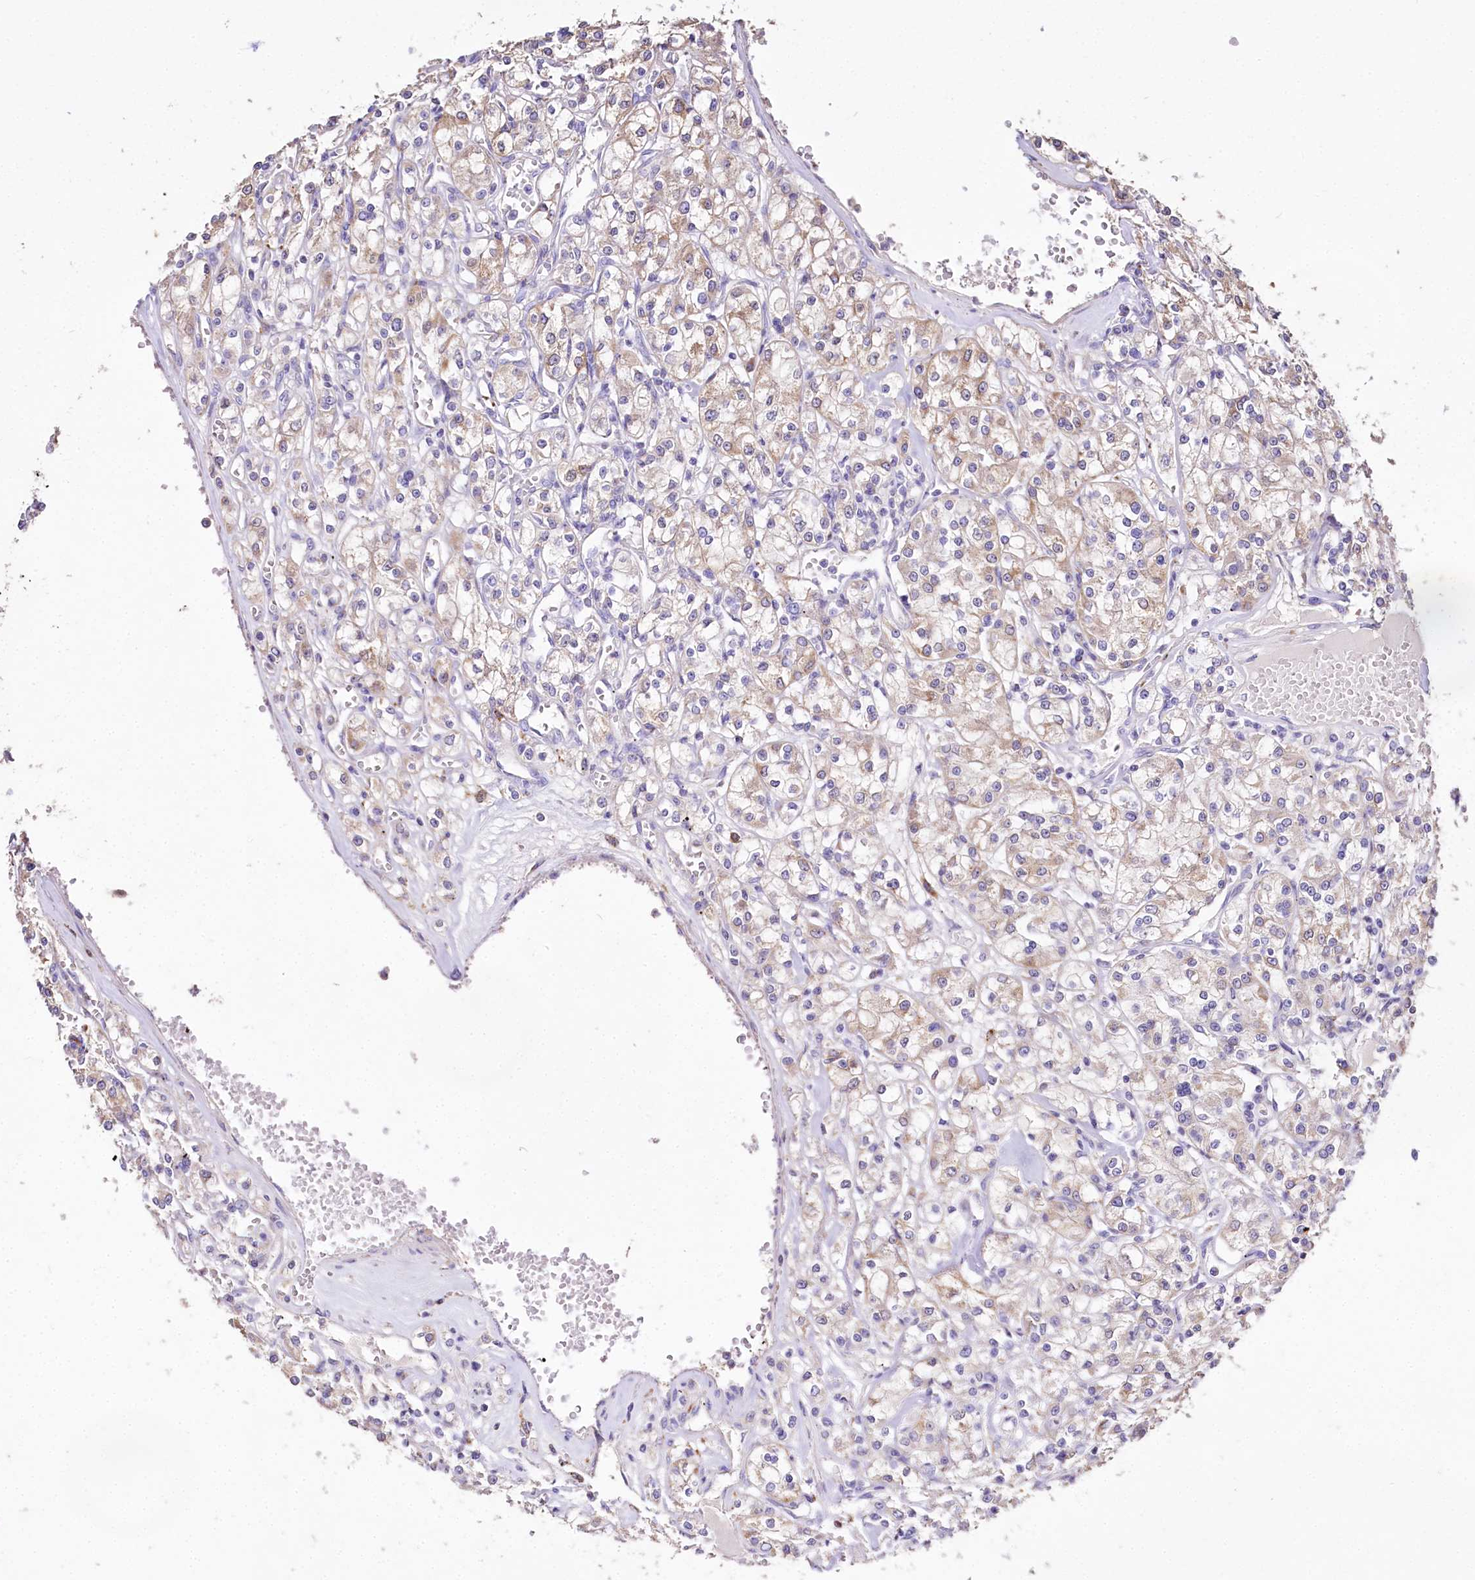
{"staining": {"intensity": "weak", "quantity": ">75%", "location": "cytoplasmic/membranous"}, "tissue": "renal cancer", "cell_type": "Tumor cells", "image_type": "cancer", "snomed": [{"axis": "morphology", "description": "Adenocarcinoma, NOS"}, {"axis": "topography", "description": "Kidney"}], "caption": "Protein expression analysis of human renal cancer reveals weak cytoplasmic/membranous expression in approximately >75% of tumor cells.", "gene": "PTER", "patient": {"sex": "female", "age": 59}}